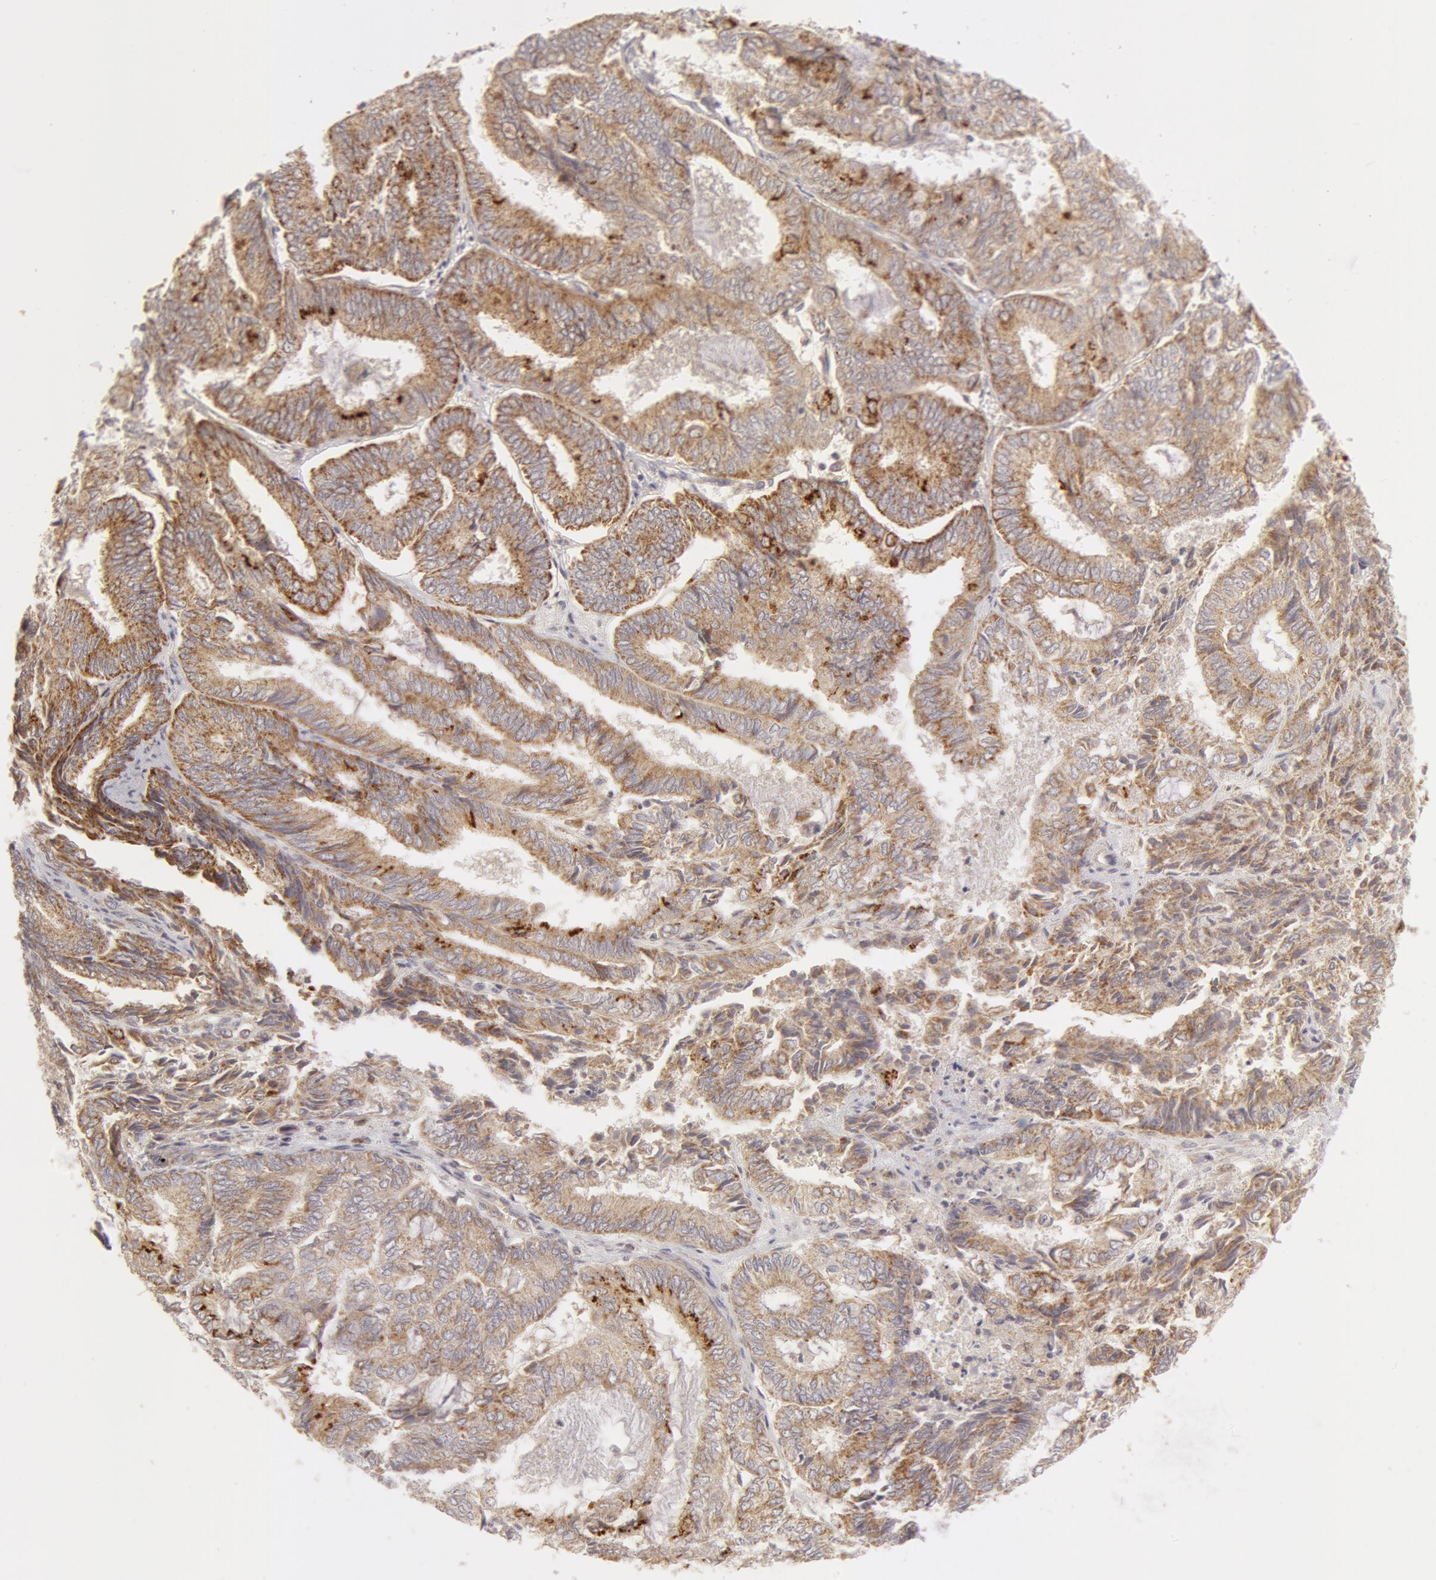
{"staining": {"intensity": "weak", "quantity": "<25%", "location": "cytoplasmic/membranous"}, "tissue": "endometrial cancer", "cell_type": "Tumor cells", "image_type": "cancer", "snomed": [{"axis": "morphology", "description": "Adenocarcinoma, NOS"}, {"axis": "topography", "description": "Endometrium"}], "caption": "Human endometrial cancer (adenocarcinoma) stained for a protein using immunohistochemistry (IHC) reveals no expression in tumor cells.", "gene": "ADPRH", "patient": {"sex": "female", "age": 59}}